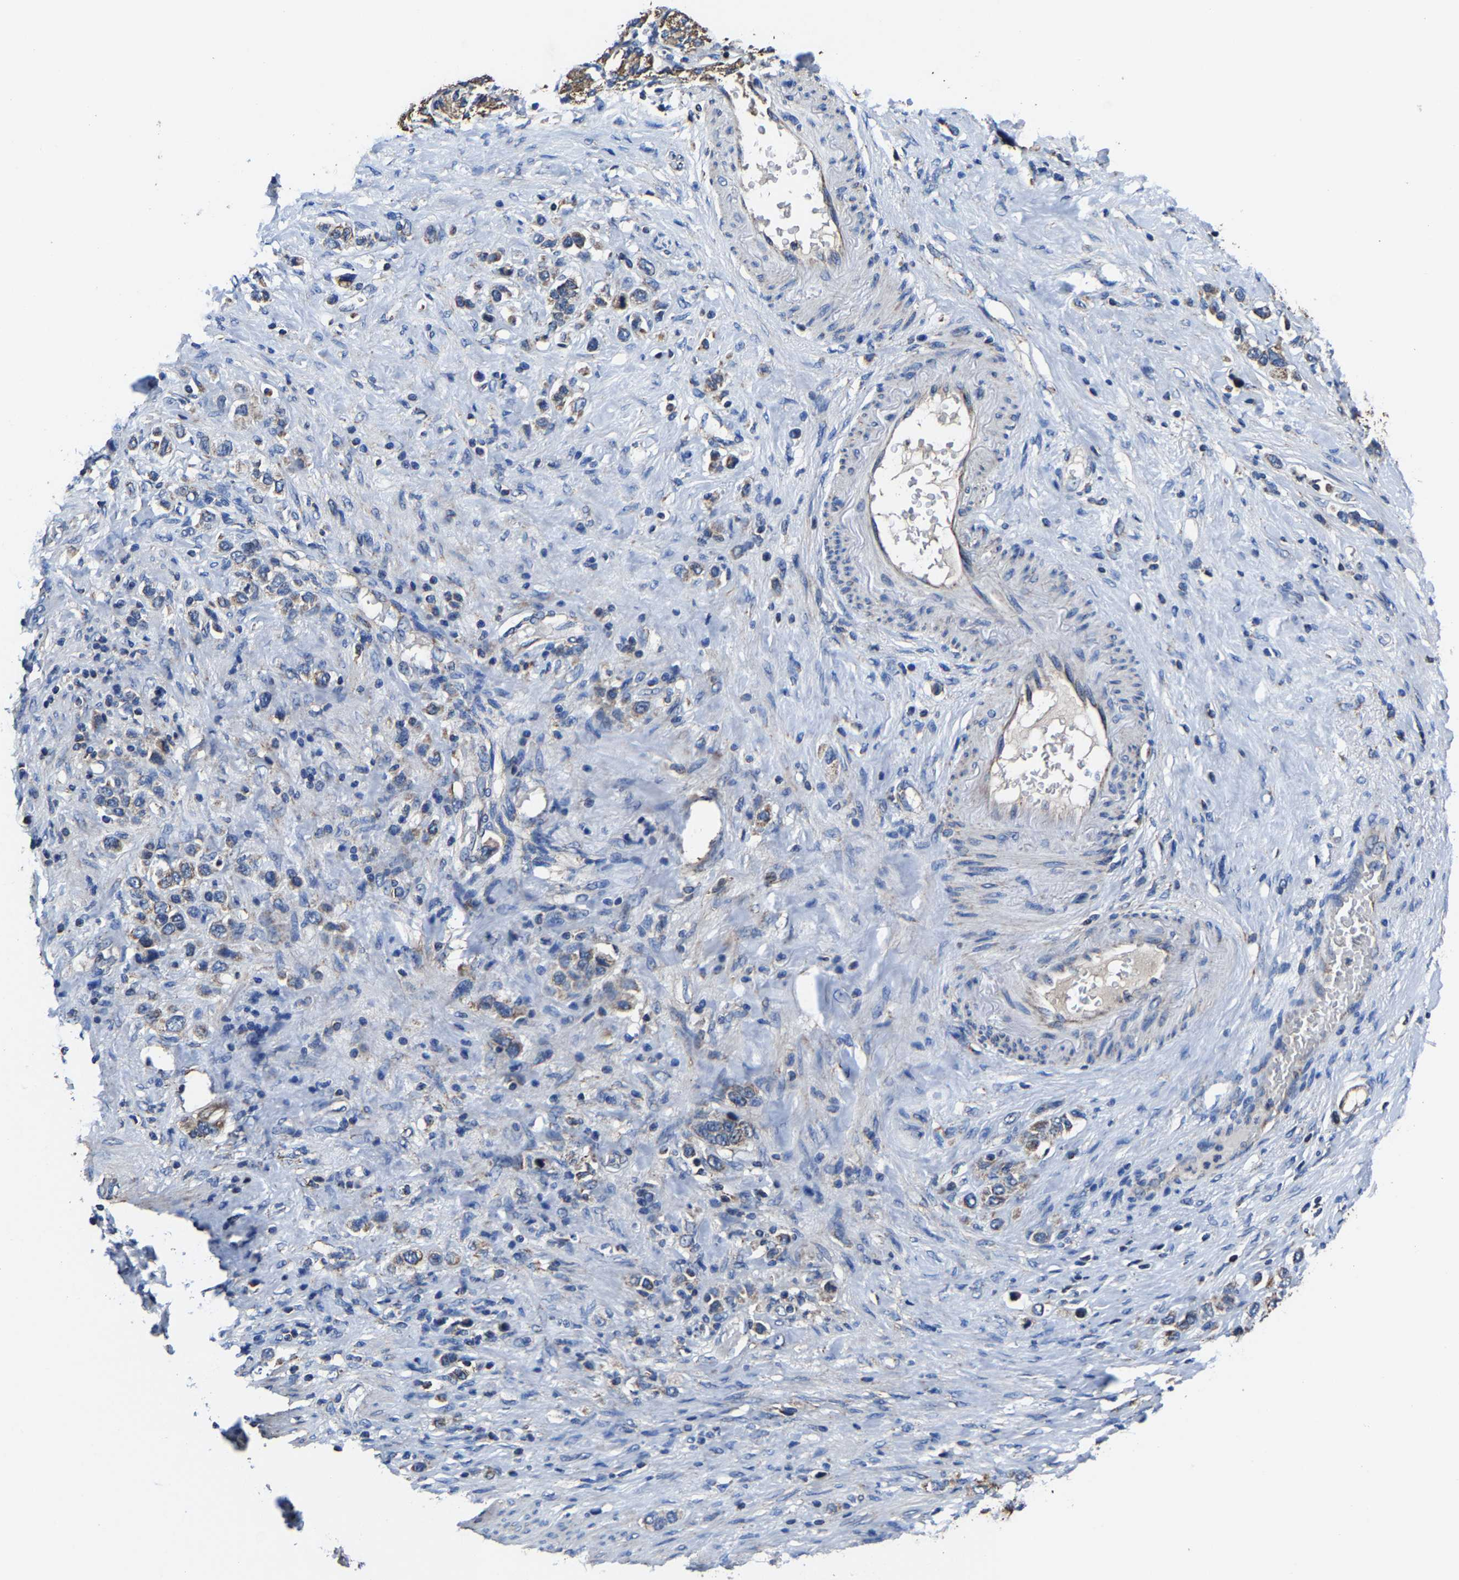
{"staining": {"intensity": "weak", "quantity": "<25%", "location": "cytoplasmic/membranous"}, "tissue": "stomach cancer", "cell_type": "Tumor cells", "image_type": "cancer", "snomed": [{"axis": "morphology", "description": "Adenocarcinoma, NOS"}, {"axis": "topography", "description": "Stomach"}], "caption": "This is an IHC photomicrograph of human adenocarcinoma (stomach). There is no staining in tumor cells.", "gene": "ZCCHC7", "patient": {"sex": "female", "age": 65}}